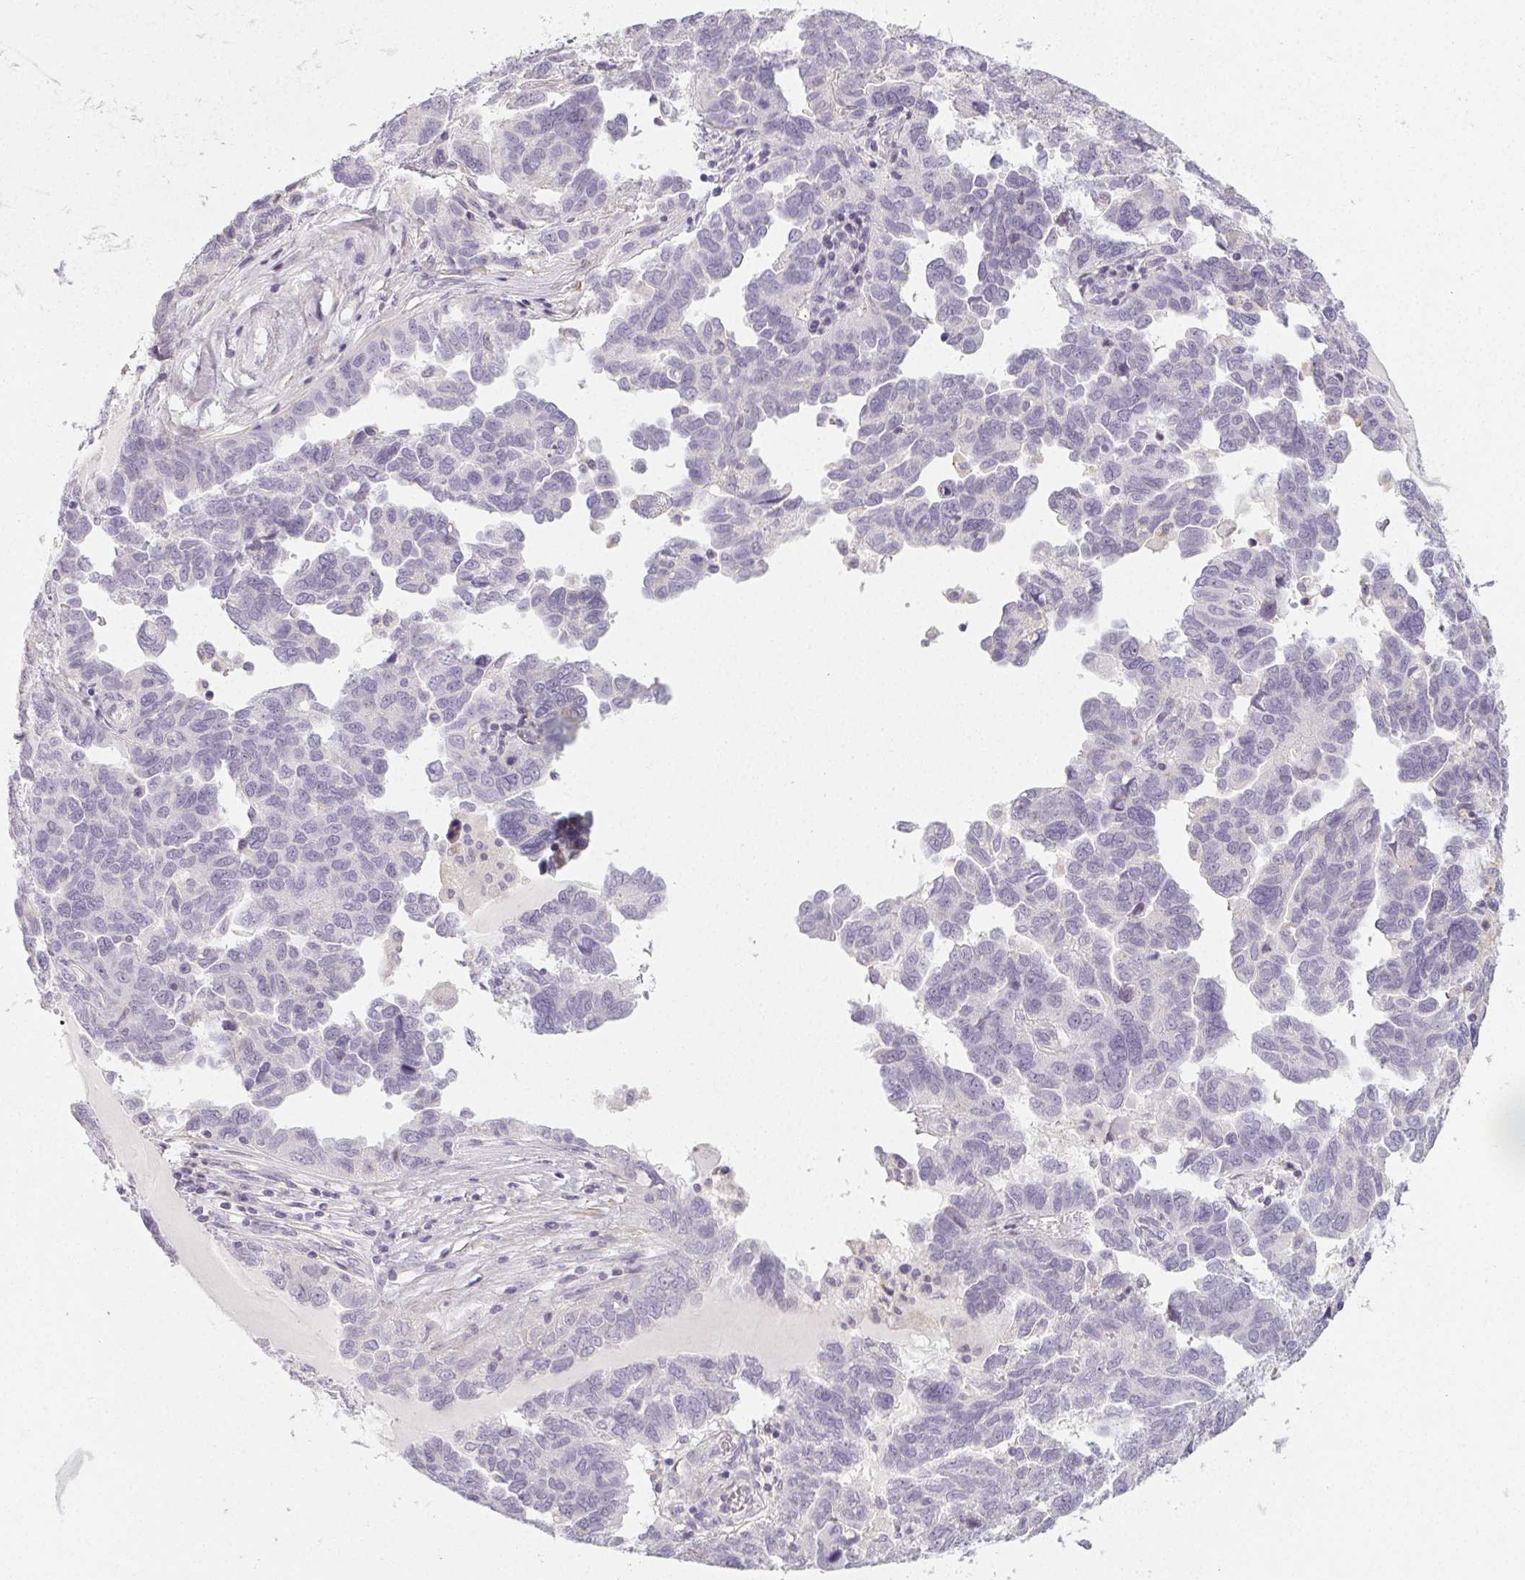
{"staining": {"intensity": "negative", "quantity": "none", "location": "none"}, "tissue": "ovarian cancer", "cell_type": "Tumor cells", "image_type": "cancer", "snomed": [{"axis": "morphology", "description": "Cystadenocarcinoma, serous, NOS"}, {"axis": "topography", "description": "Ovary"}], "caption": "Micrograph shows no significant protein expression in tumor cells of ovarian cancer (serous cystadenocarcinoma).", "gene": "LRRC23", "patient": {"sex": "female", "age": 64}}